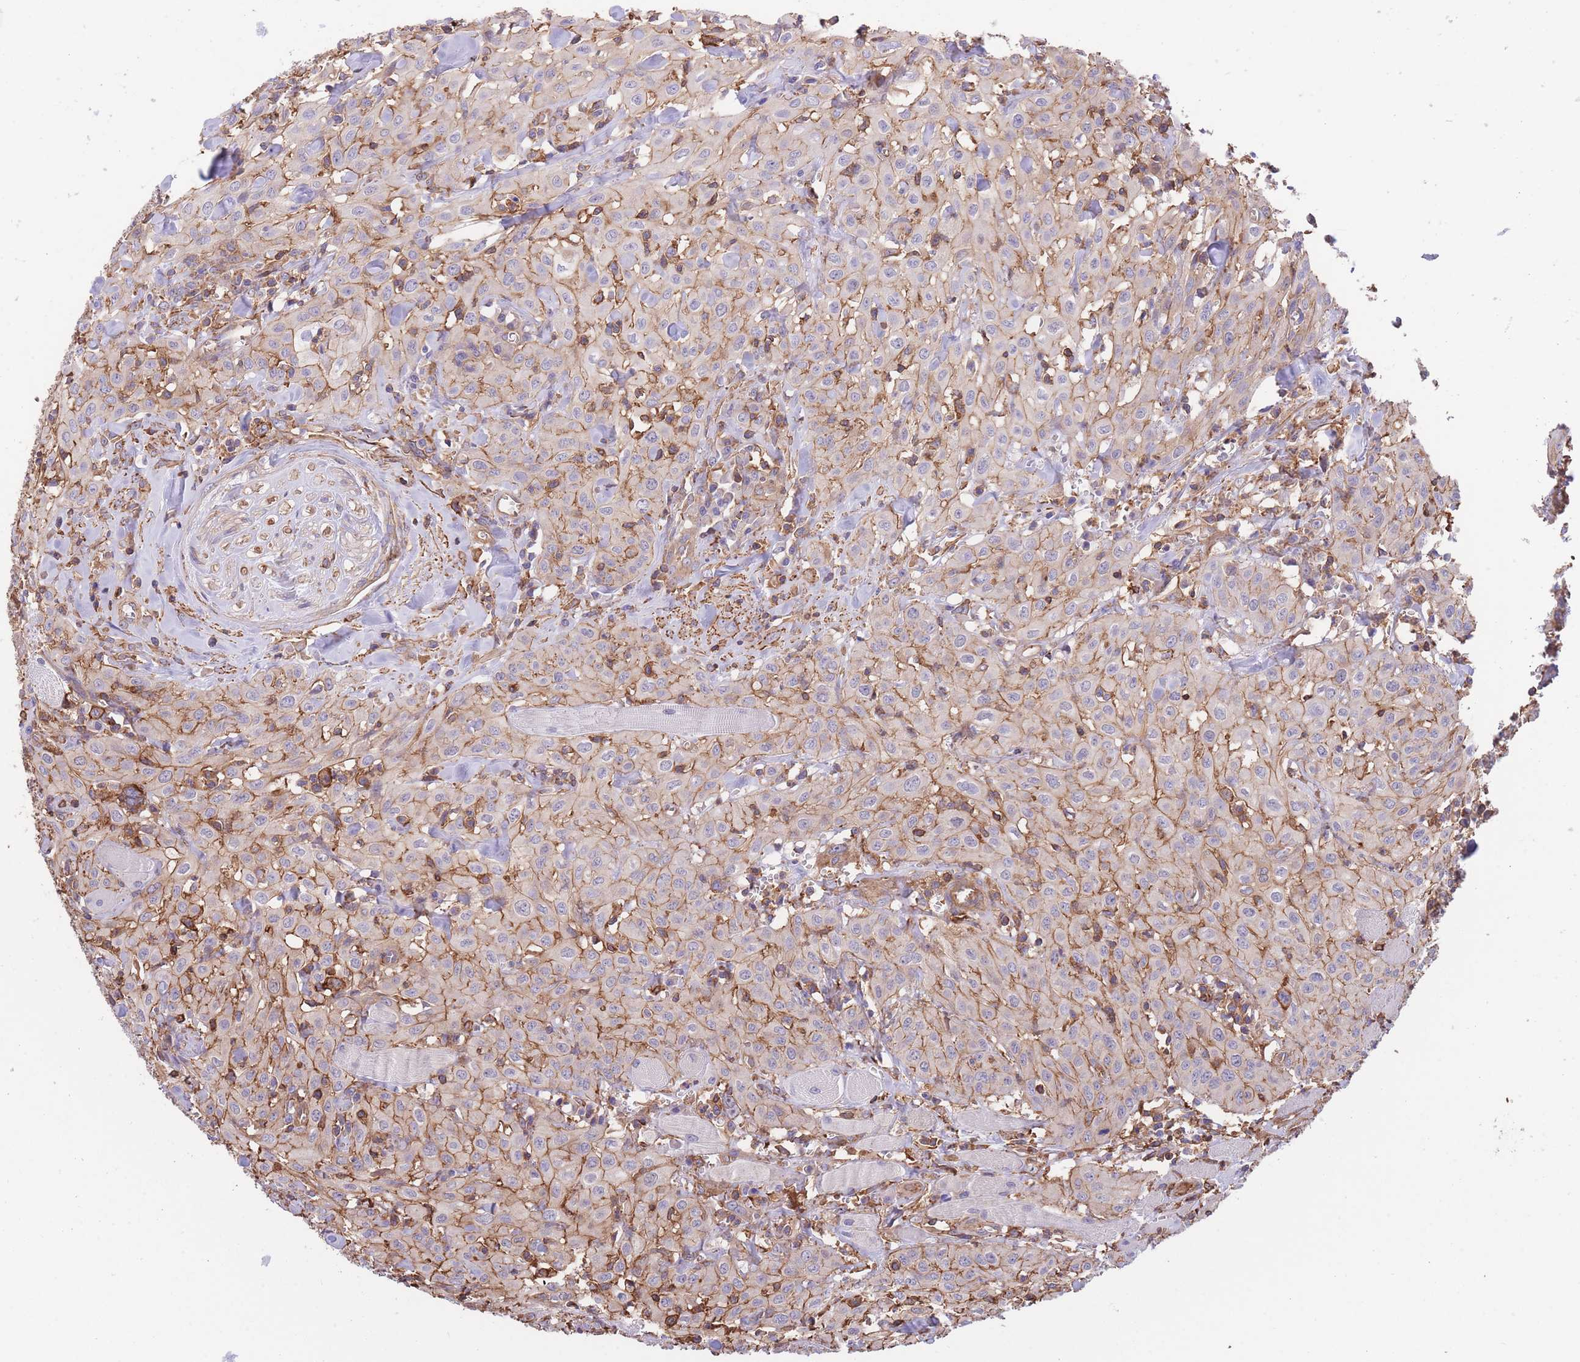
{"staining": {"intensity": "moderate", "quantity": "25%-75%", "location": "cytoplasmic/membranous"}, "tissue": "head and neck cancer", "cell_type": "Tumor cells", "image_type": "cancer", "snomed": [{"axis": "morphology", "description": "Squamous cell carcinoma, NOS"}, {"axis": "topography", "description": "Oral tissue"}, {"axis": "topography", "description": "Head-Neck"}], "caption": "Moderate cytoplasmic/membranous expression for a protein is seen in approximately 25%-75% of tumor cells of squamous cell carcinoma (head and neck) using immunohistochemistry.", "gene": "LRRN4CL", "patient": {"sex": "female", "age": 70}}